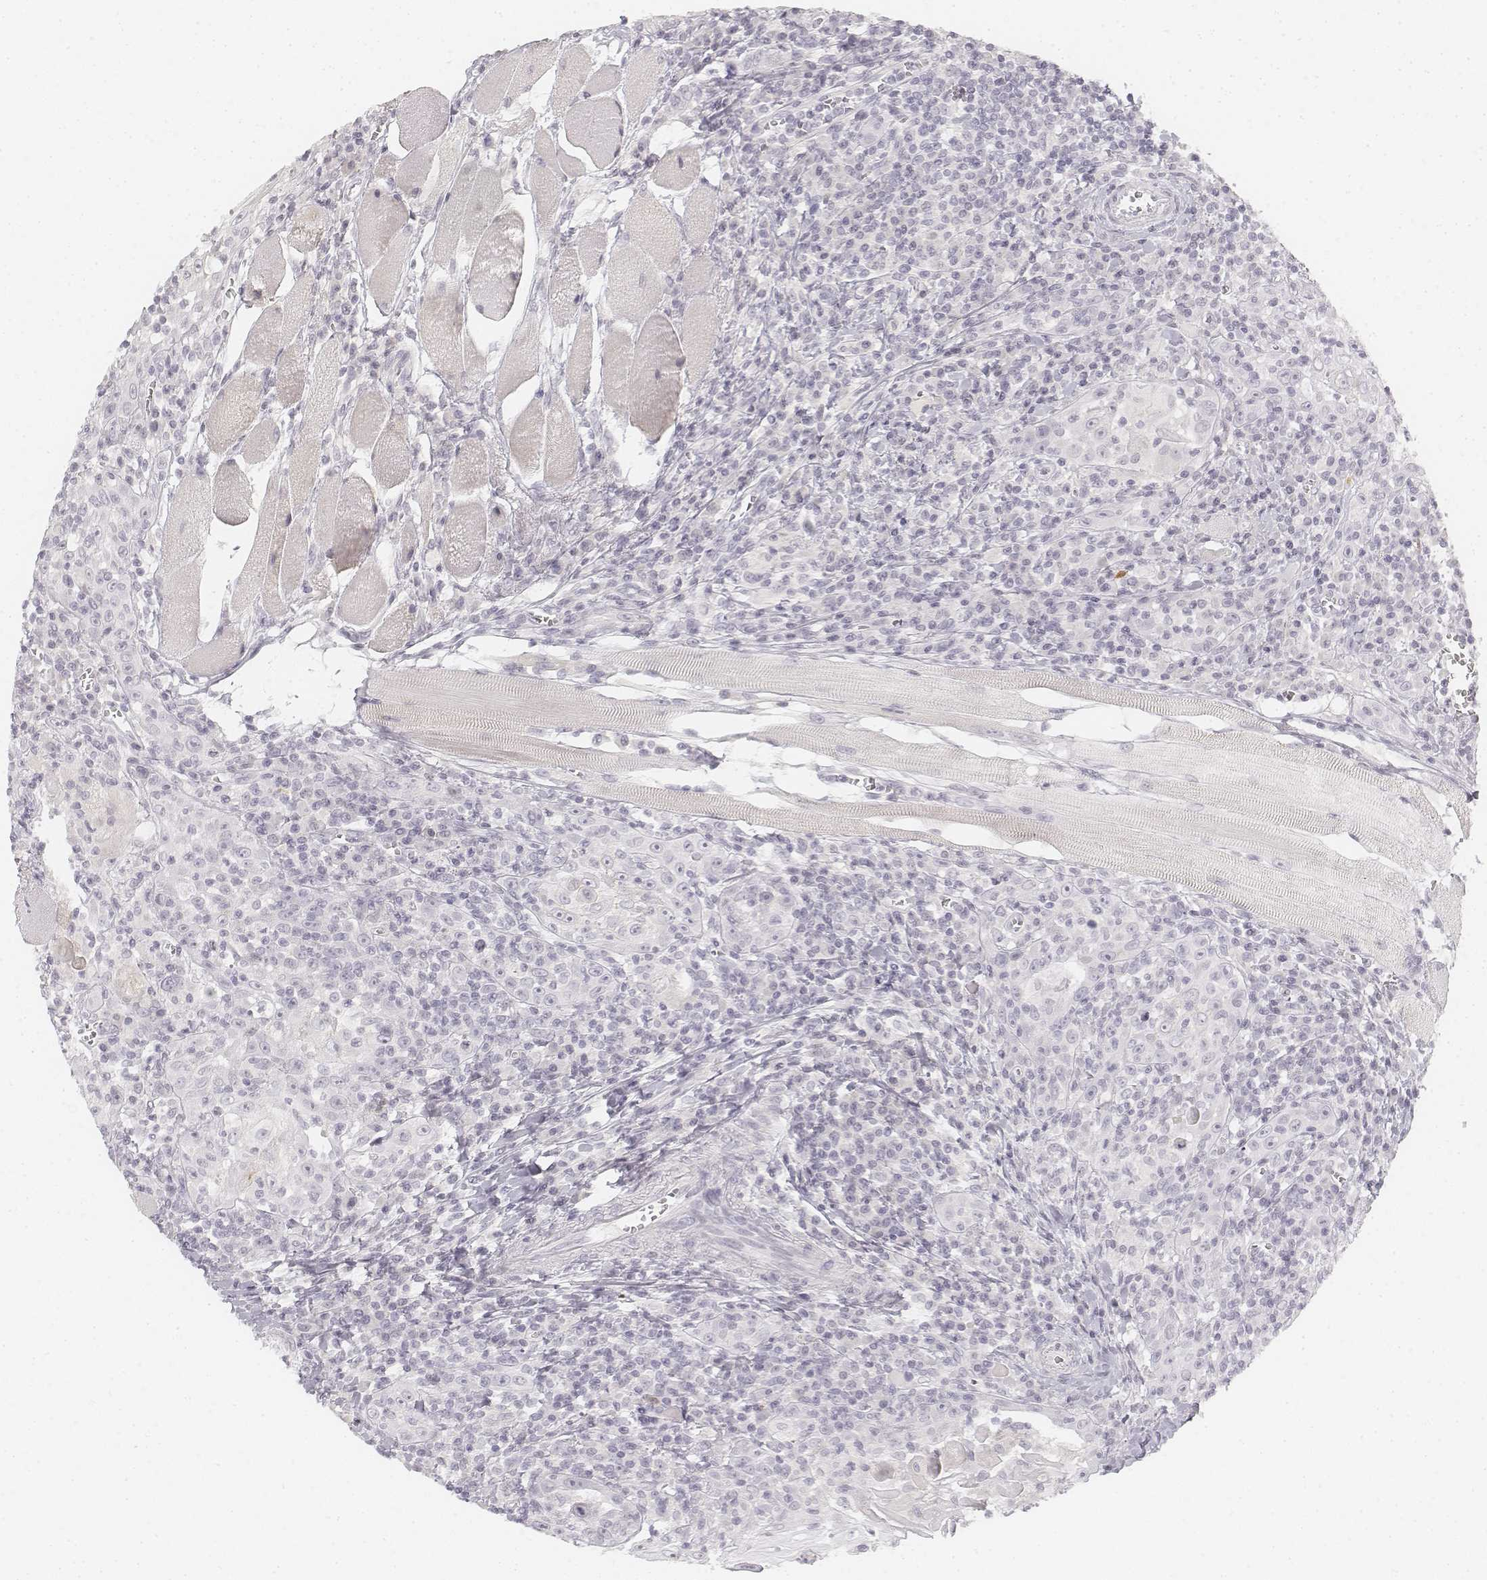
{"staining": {"intensity": "negative", "quantity": "none", "location": "none"}, "tissue": "head and neck cancer", "cell_type": "Tumor cells", "image_type": "cancer", "snomed": [{"axis": "morphology", "description": "Squamous cell carcinoma, NOS"}, {"axis": "topography", "description": "Head-Neck"}], "caption": "A photomicrograph of human squamous cell carcinoma (head and neck) is negative for staining in tumor cells.", "gene": "DSG4", "patient": {"sex": "male", "age": 52}}